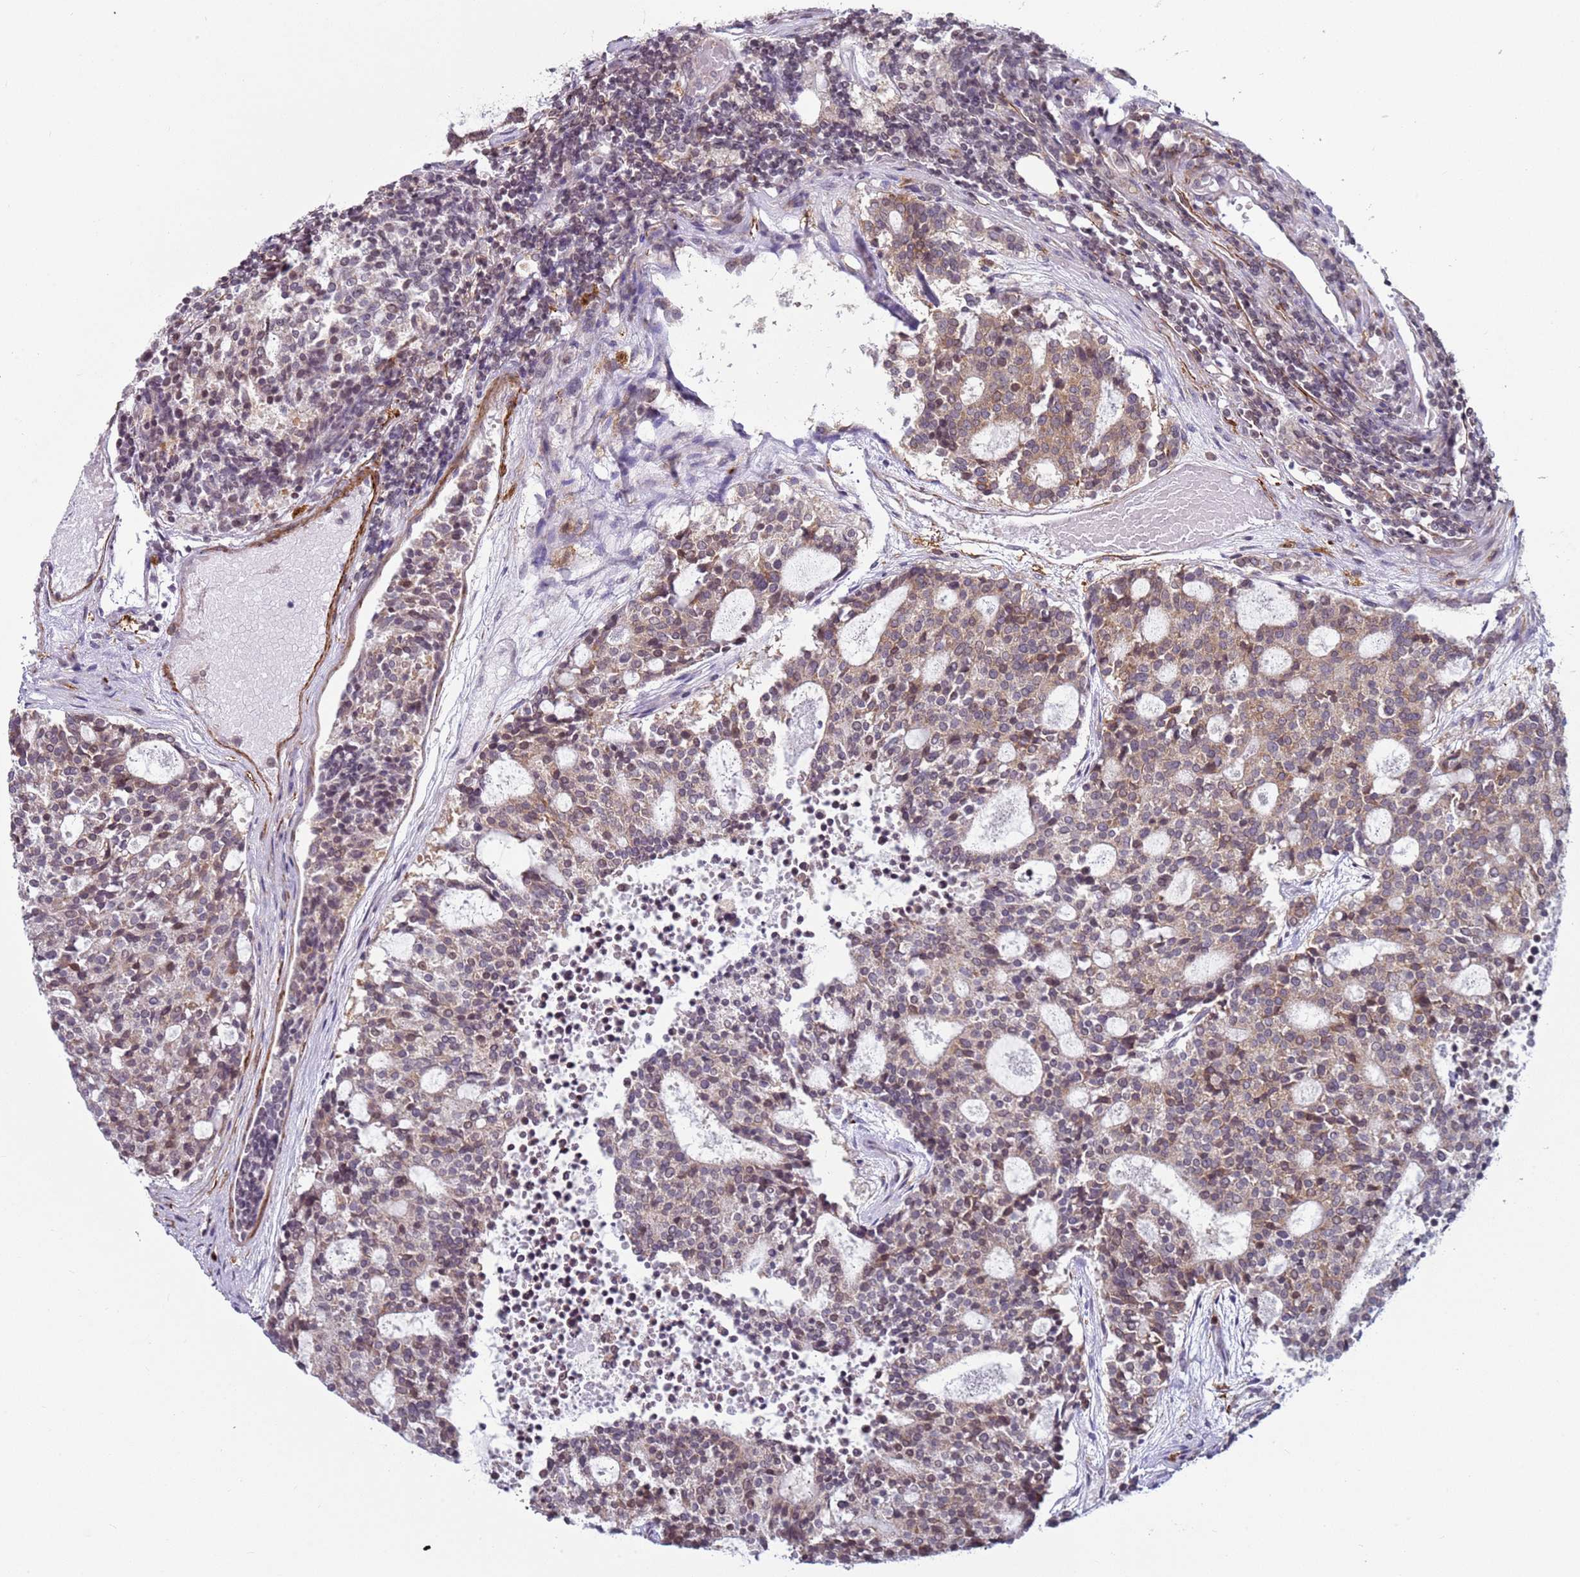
{"staining": {"intensity": "weak", "quantity": "25%-75%", "location": "cytoplasmic/membranous"}, "tissue": "carcinoid", "cell_type": "Tumor cells", "image_type": "cancer", "snomed": [{"axis": "morphology", "description": "Carcinoid, malignant, NOS"}, {"axis": "topography", "description": "Pancreas"}], "caption": "Protein expression by immunohistochemistry demonstrates weak cytoplasmic/membranous expression in about 25%-75% of tumor cells in carcinoid.", "gene": "SNAPC4", "patient": {"sex": "female", "age": 54}}